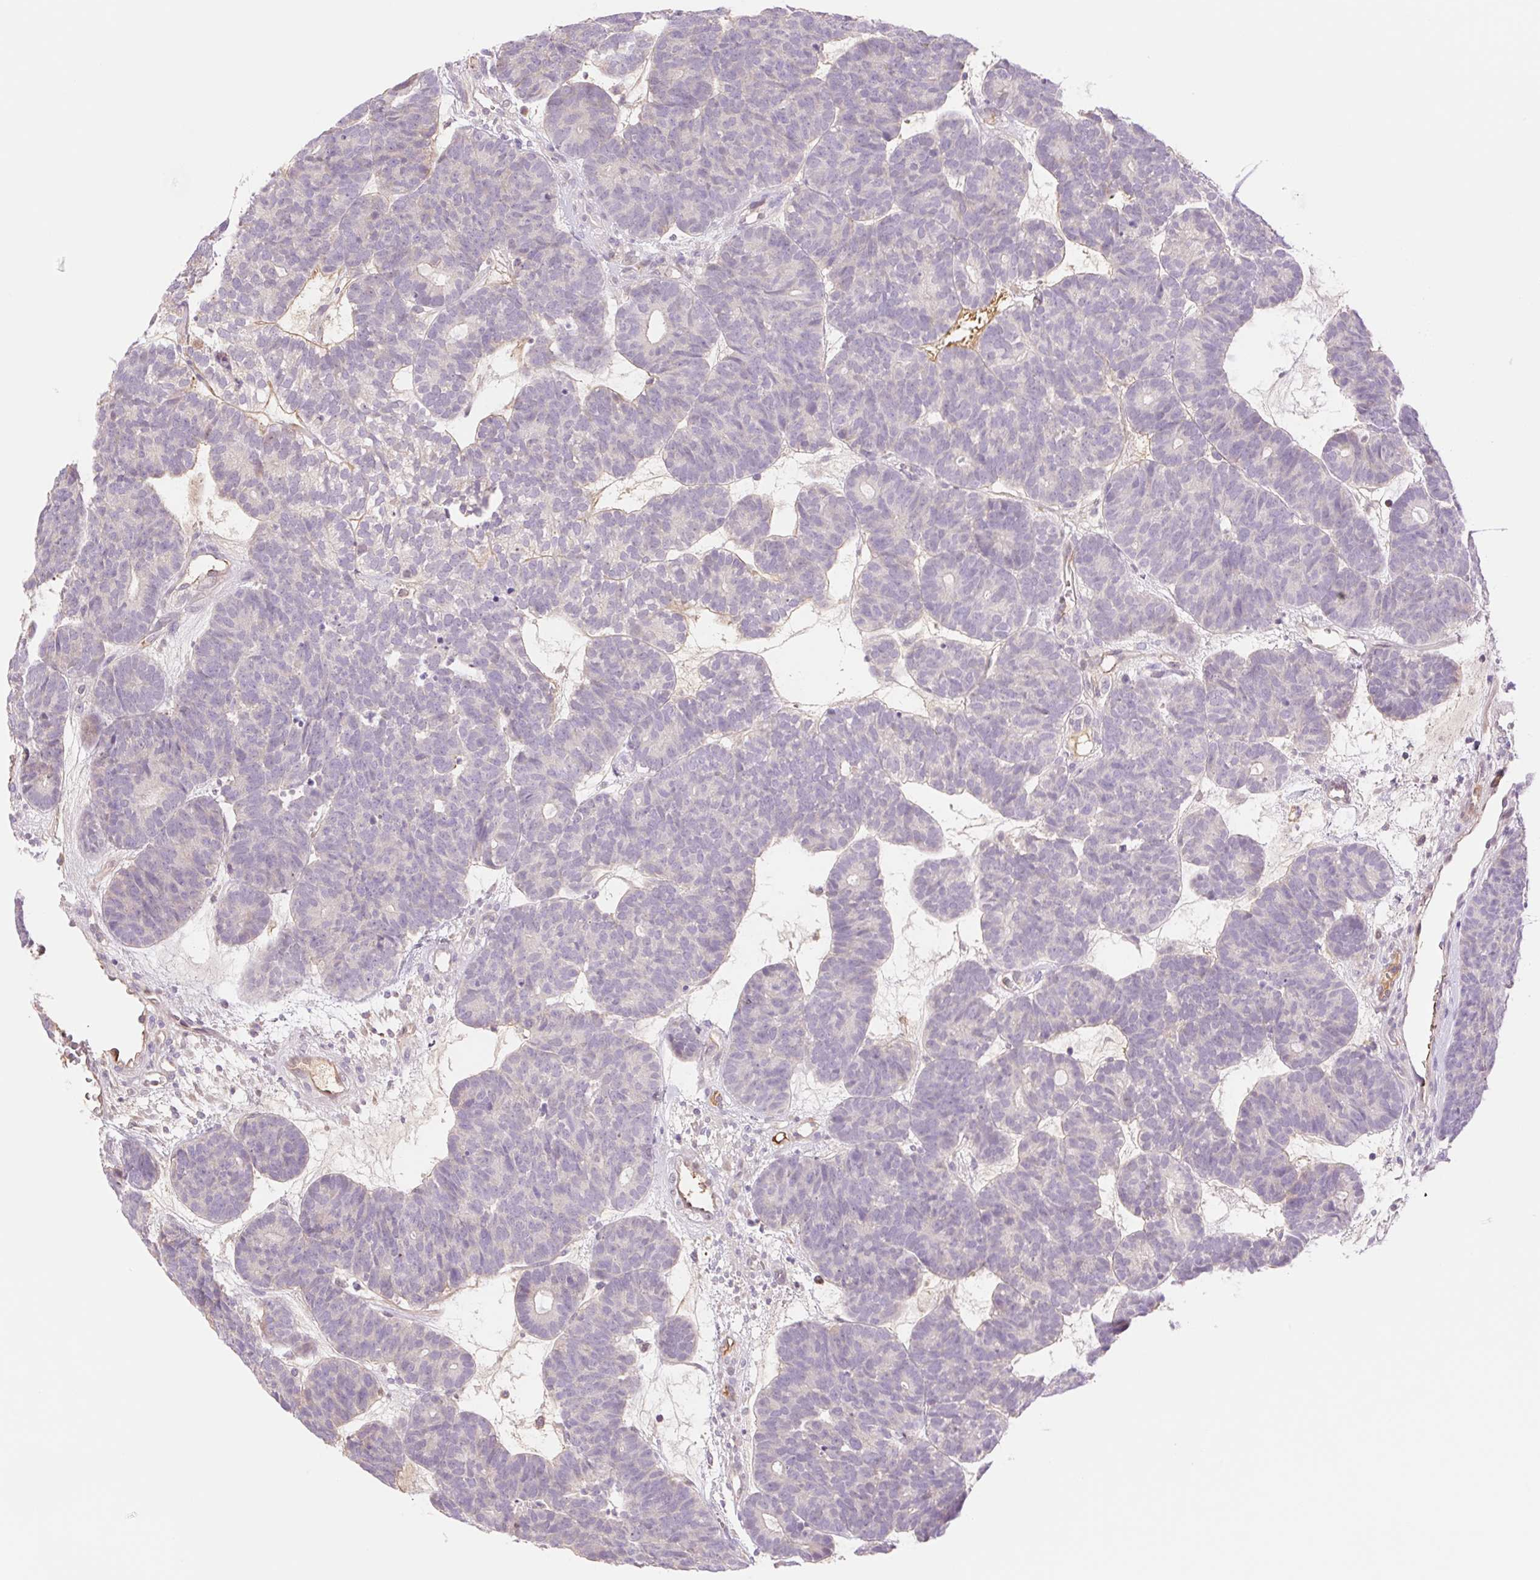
{"staining": {"intensity": "negative", "quantity": "none", "location": "none"}, "tissue": "head and neck cancer", "cell_type": "Tumor cells", "image_type": "cancer", "snomed": [{"axis": "morphology", "description": "Adenocarcinoma, NOS"}, {"axis": "topography", "description": "Head-Neck"}], "caption": "Adenocarcinoma (head and neck) stained for a protein using IHC shows no expression tumor cells.", "gene": "HEBP1", "patient": {"sex": "female", "age": 81}}